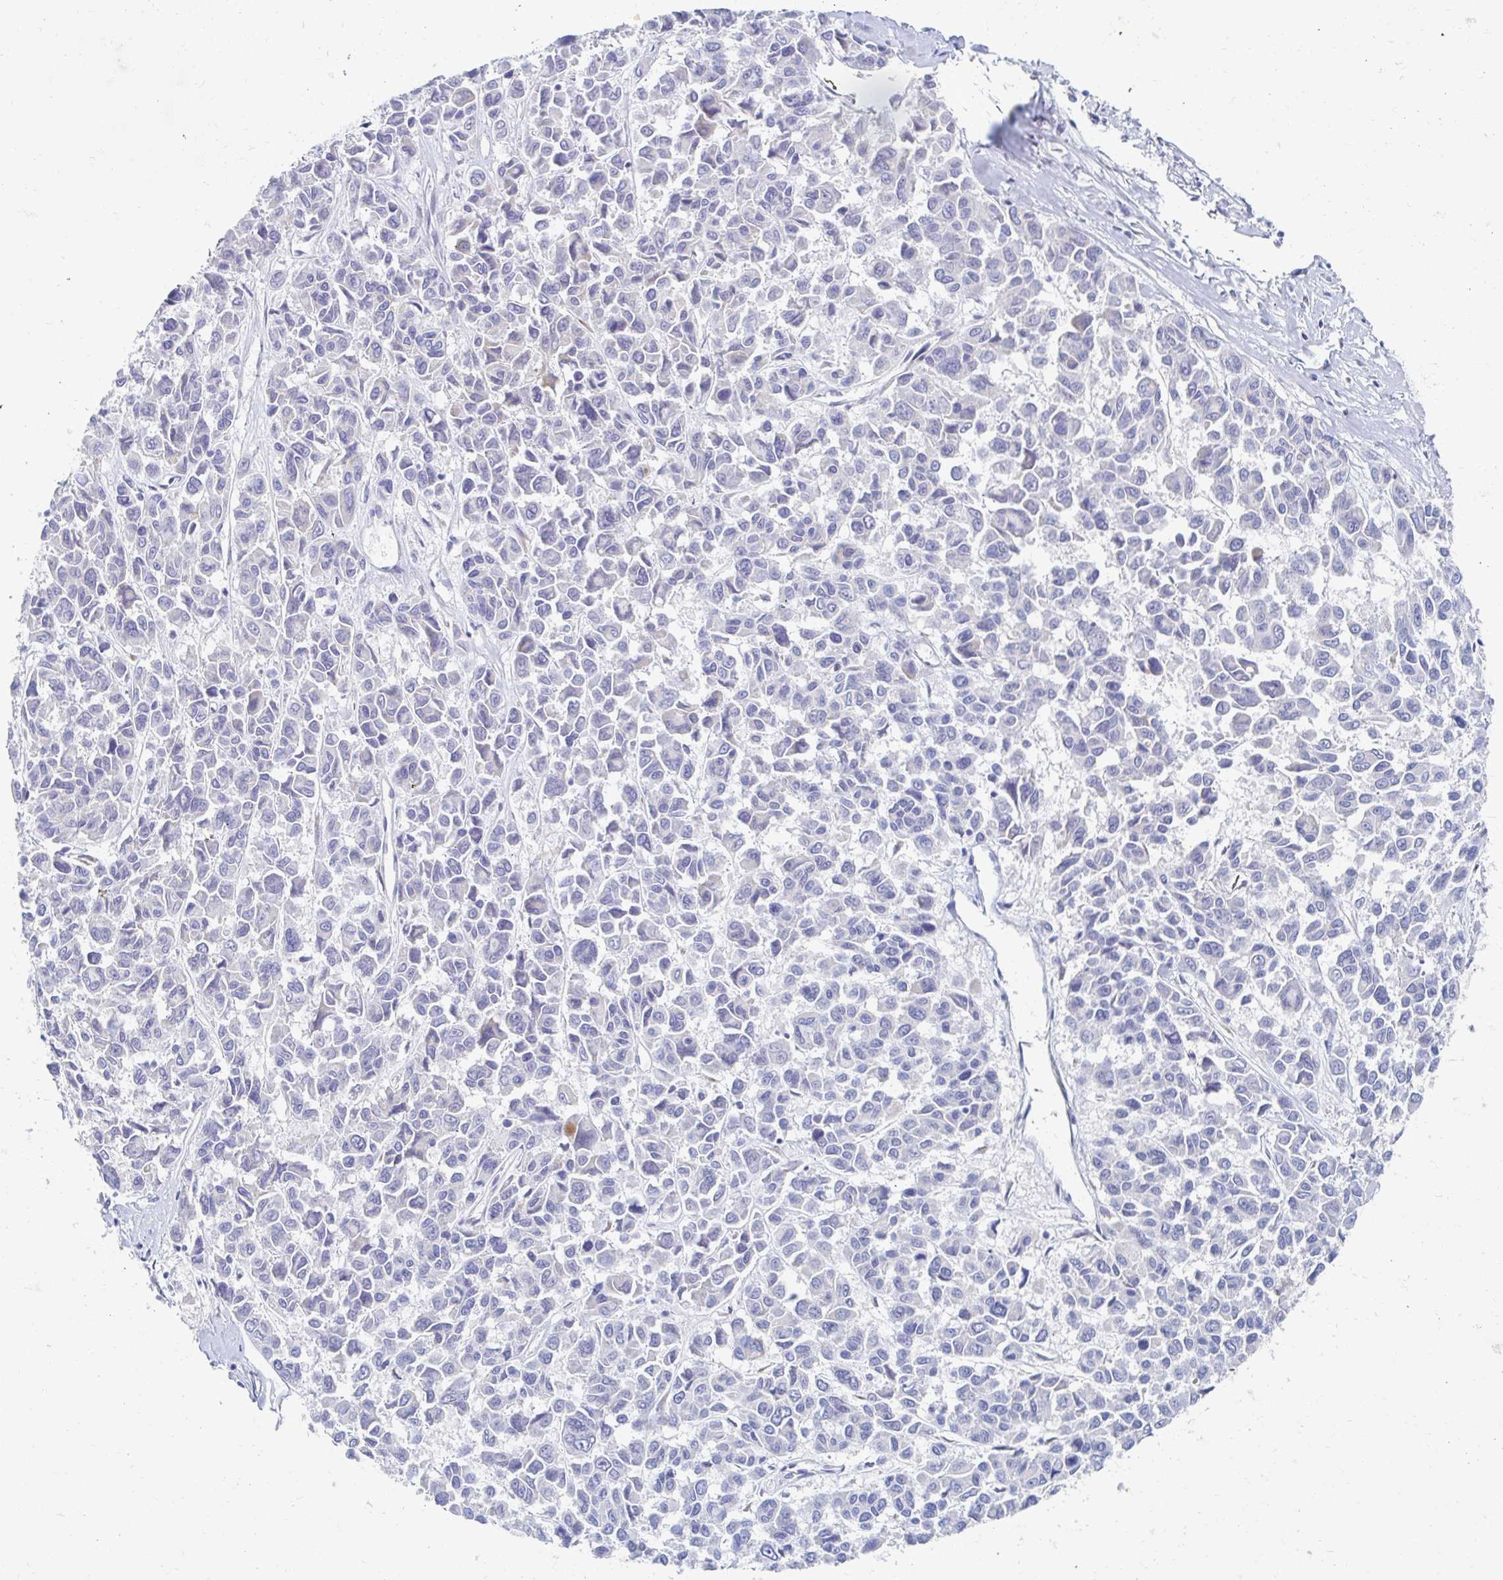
{"staining": {"intensity": "negative", "quantity": "none", "location": "none"}, "tissue": "melanoma", "cell_type": "Tumor cells", "image_type": "cancer", "snomed": [{"axis": "morphology", "description": "Malignant melanoma, NOS"}, {"axis": "topography", "description": "Skin"}], "caption": "This is an immunohistochemistry histopathology image of human malignant melanoma. There is no positivity in tumor cells.", "gene": "MYLK2", "patient": {"sex": "female", "age": 66}}